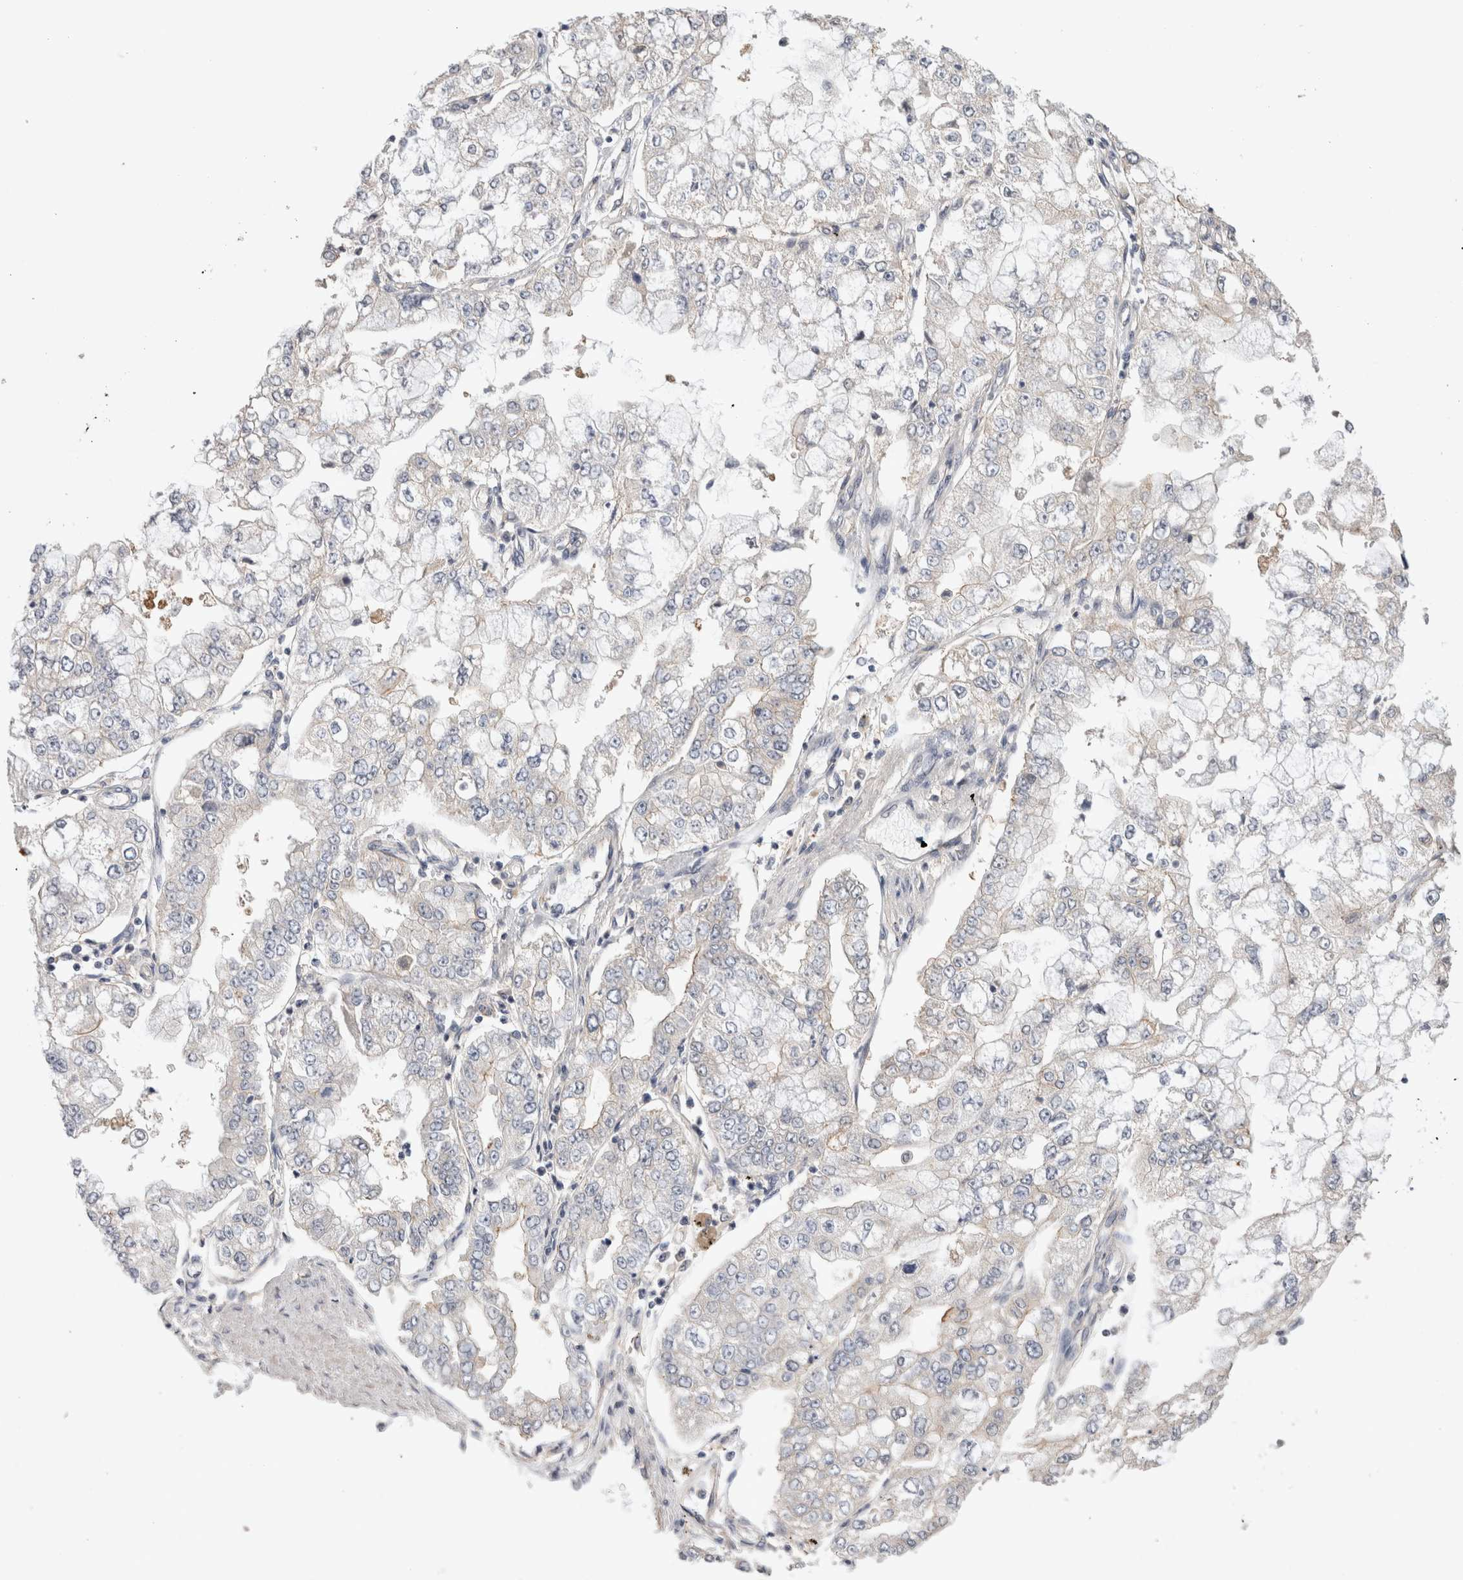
{"staining": {"intensity": "negative", "quantity": "none", "location": "none"}, "tissue": "stomach cancer", "cell_type": "Tumor cells", "image_type": "cancer", "snomed": [{"axis": "morphology", "description": "Adenocarcinoma, NOS"}, {"axis": "topography", "description": "Stomach"}], "caption": "A photomicrograph of human stomach adenocarcinoma is negative for staining in tumor cells.", "gene": "CERS3", "patient": {"sex": "male", "age": 76}}